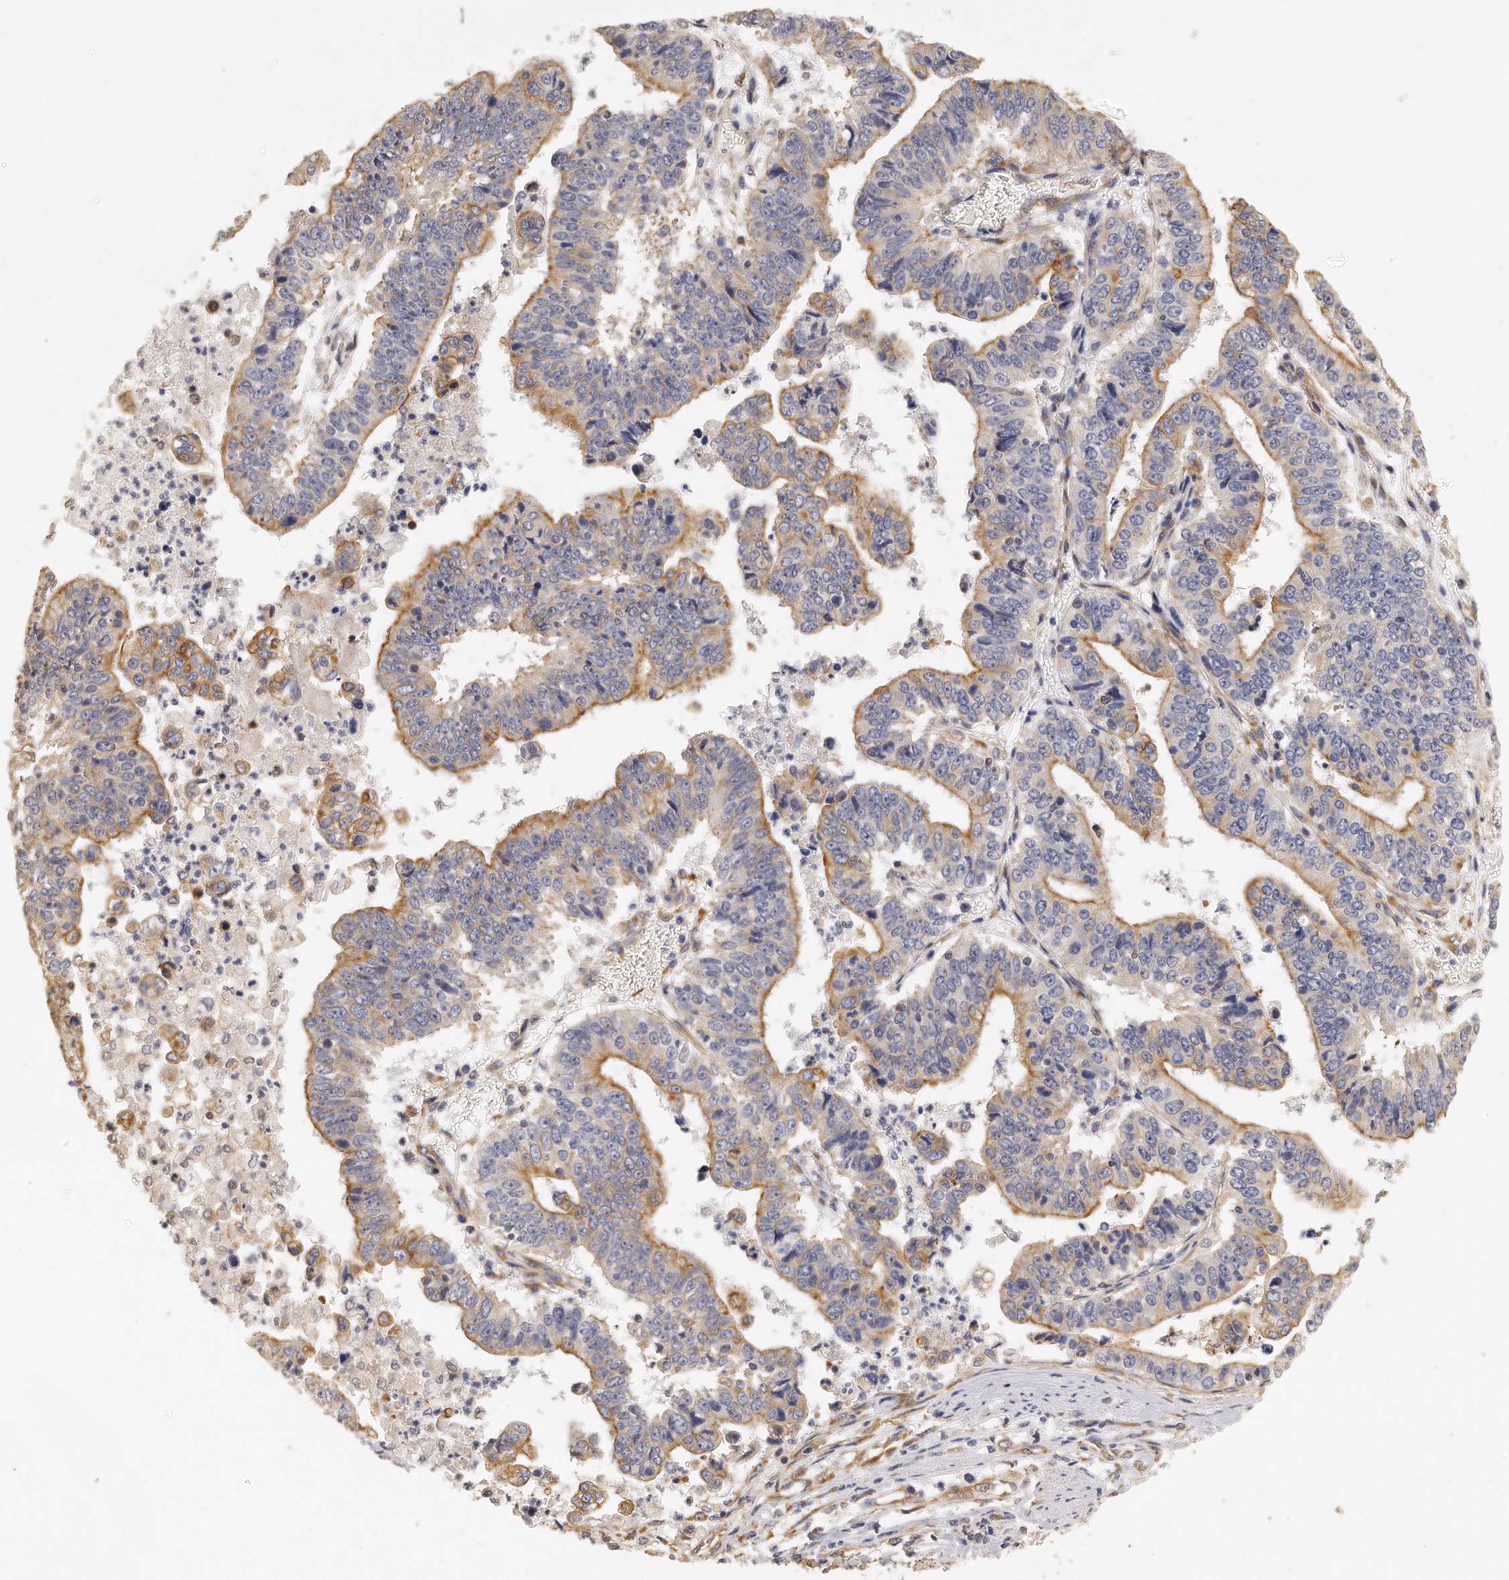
{"staining": {"intensity": "moderate", "quantity": ">75%", "location": "cytoplasmic/membranous"}, "tissue": "stomach cancer", "cell_type": "Tumor cells", "image_type": "cancer", "snomed": [{"axis": "morphology", "description": "Adenocarcinoma, NOS"}, {"axis": "topography", "description": "Stomach, upper"}], "caption": "Immunohistochemistry (IHC) (DAB) staining of stomach cancer (adenocarcinoma) exhibits moderate cytoplasmic/membranous protein staining in about >75% of tumor cells. (Stains: DAB (3,3'-diaminobenzidine) in brown, nuclei in blue, Microscopy: brightfield microscopy at high magnification).", "gene": "CHST7", "patient": {"sex": "female", "age": 50}}